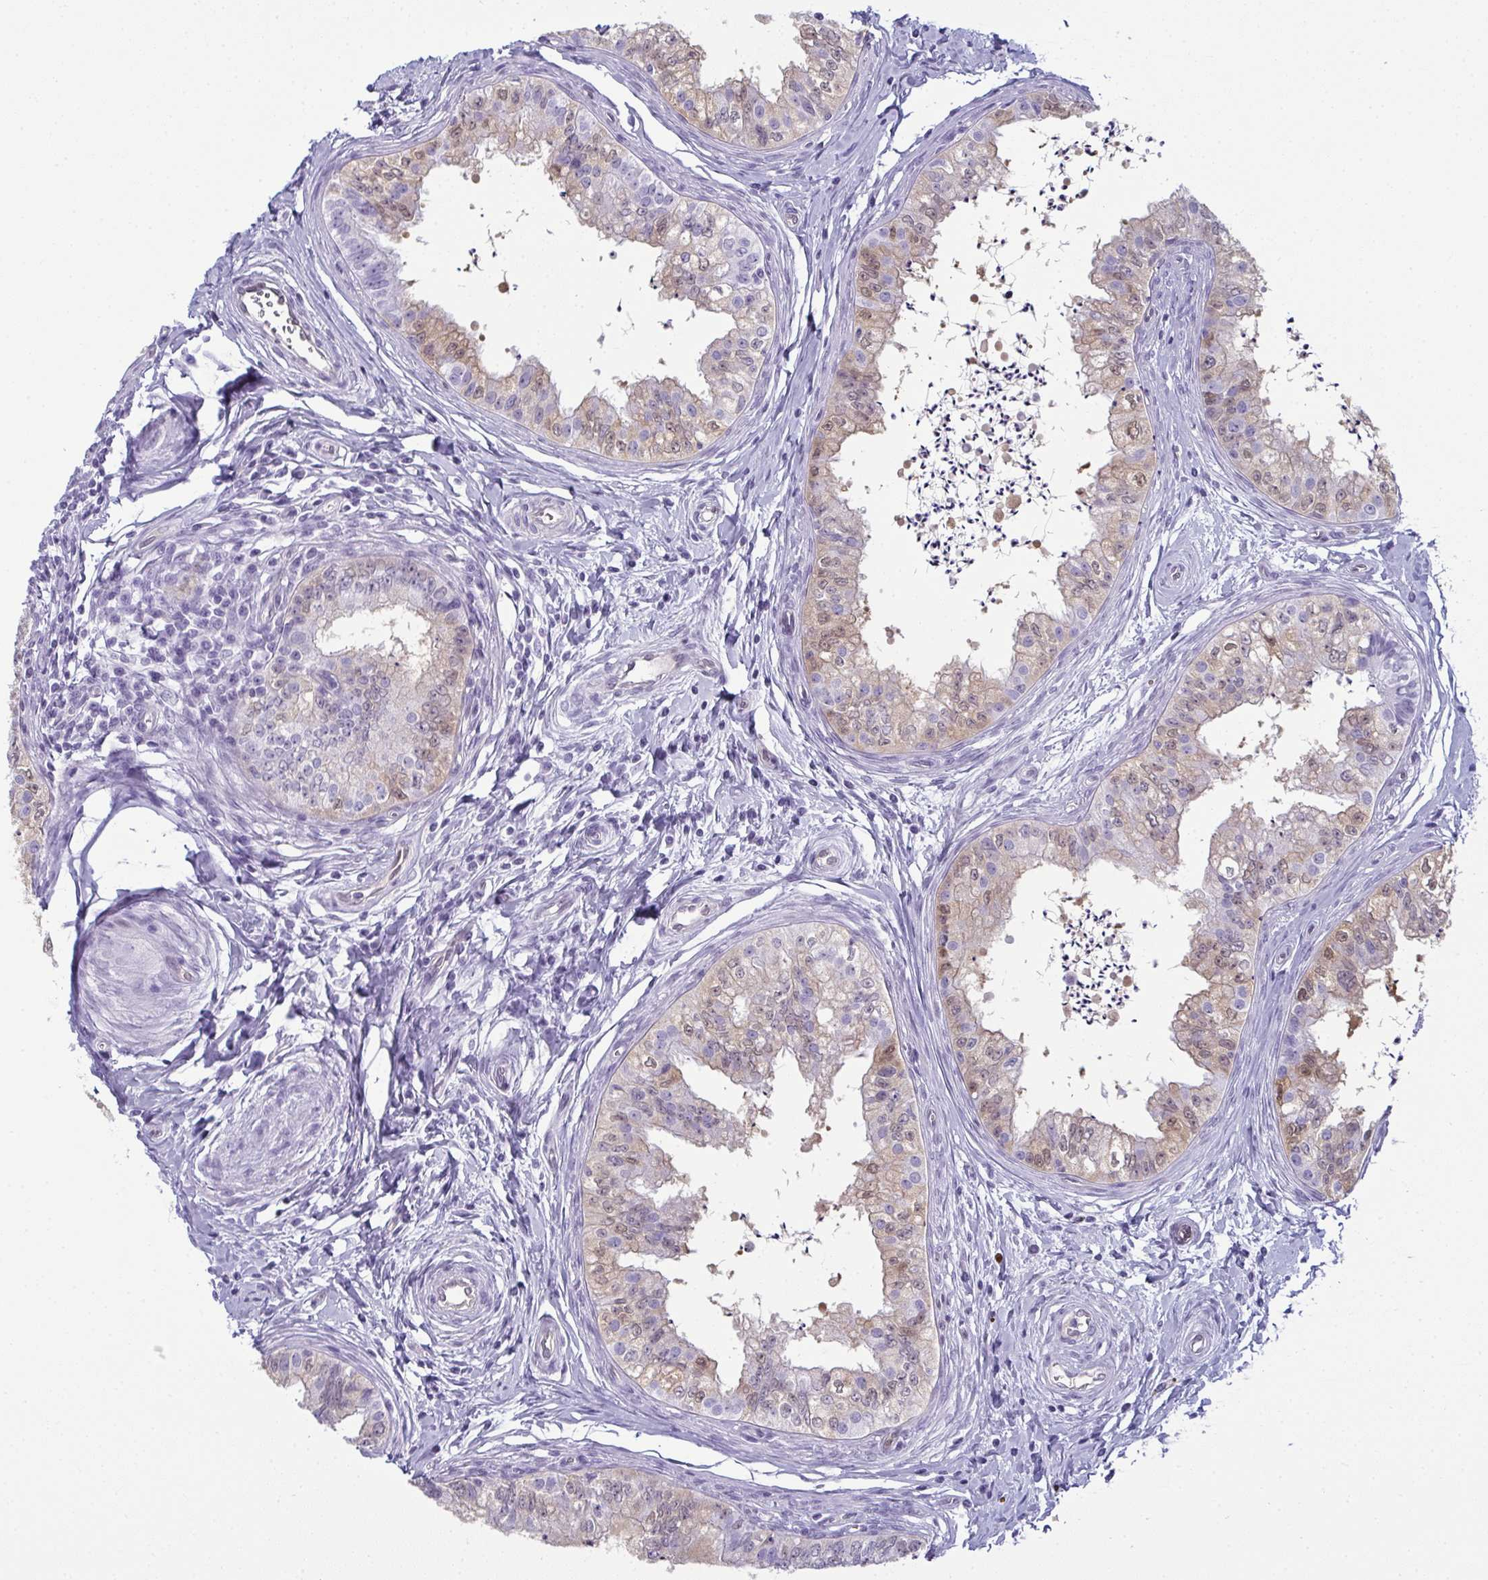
{"staining": {"intensity": "weak", "quantity": "<25%", "location": "nuclear"}, "tissue": "epididymis", "cell_type": "Glandular cells", "image_type": "normal", "snomed": [{"axis": "morphology", "description": "Normal tissue, NOS"}, {"axis": "topography", "description": "Epididymis"}], "caption": "IHC photomicrograph of normal epididymis: epididymis stained with DAB (3,3'-diaminobenzidine) reveals no significant protein staining in glandular cells.", "gene": "CDA", "patient": {"sex": "male", "age": 24}}